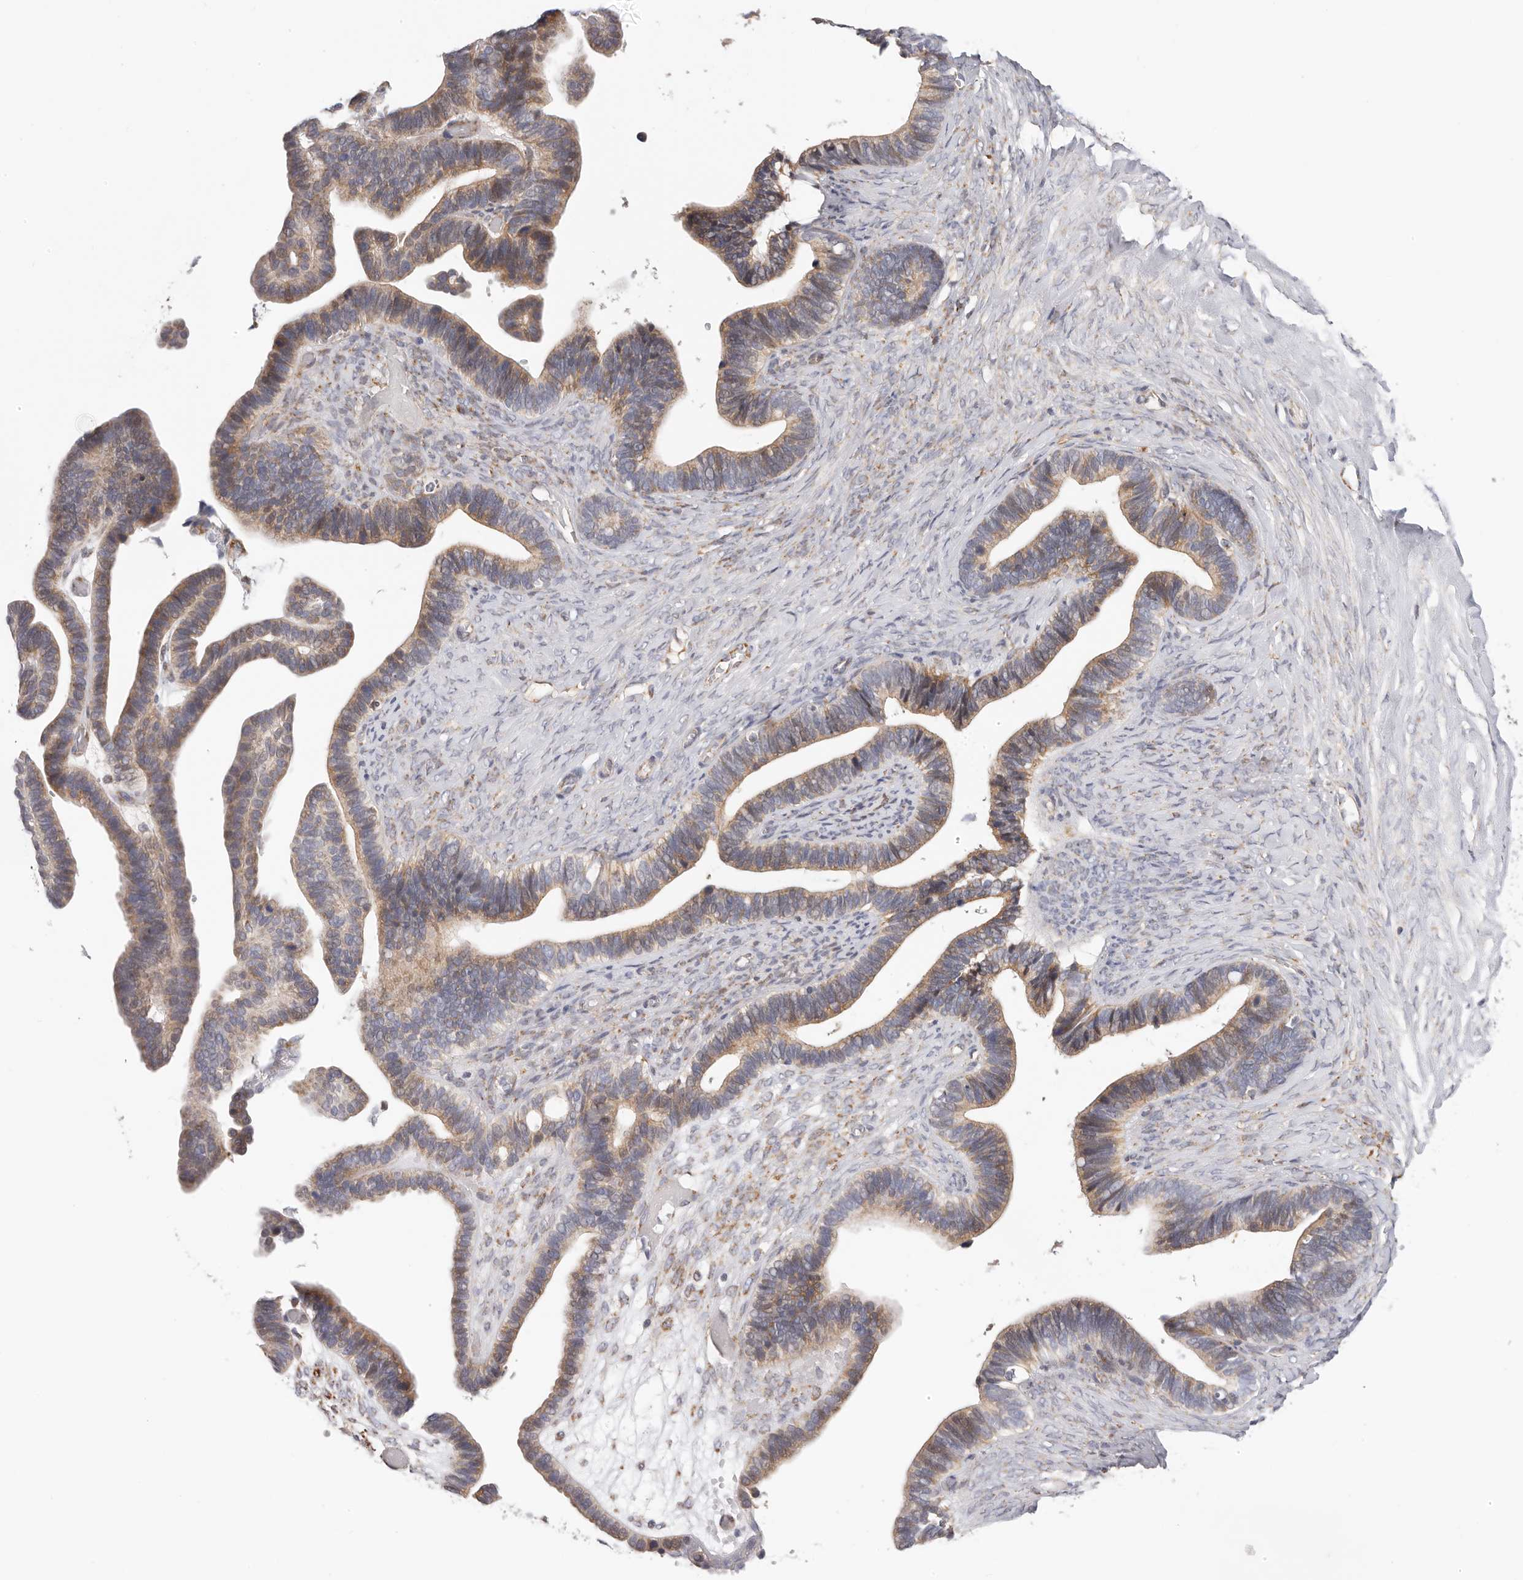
{"staining": {"intensity": "weak", "quantity": ">75%", "location": "cytoplasmic/membranous"}, "tissue": "ovarian cancer", "cell_type": "Tumor cells", "image_type": "cancer", "snomed": [{"axis": "morphology", "description": "Cystadenocarcinoma, serous, NOS"}, {"axis": "topography", "description": "Ovary"}], "caption": "A histopathology image showing weak cytoplasmic/membranous expression in approximately >75% of tumor cells in ovarian cancer (serous cystadenocarcinoma), as visualized by brown immunohistochemical staining.", "gene": "AFDN", "patient": {"sex": "female", "age": 56}}